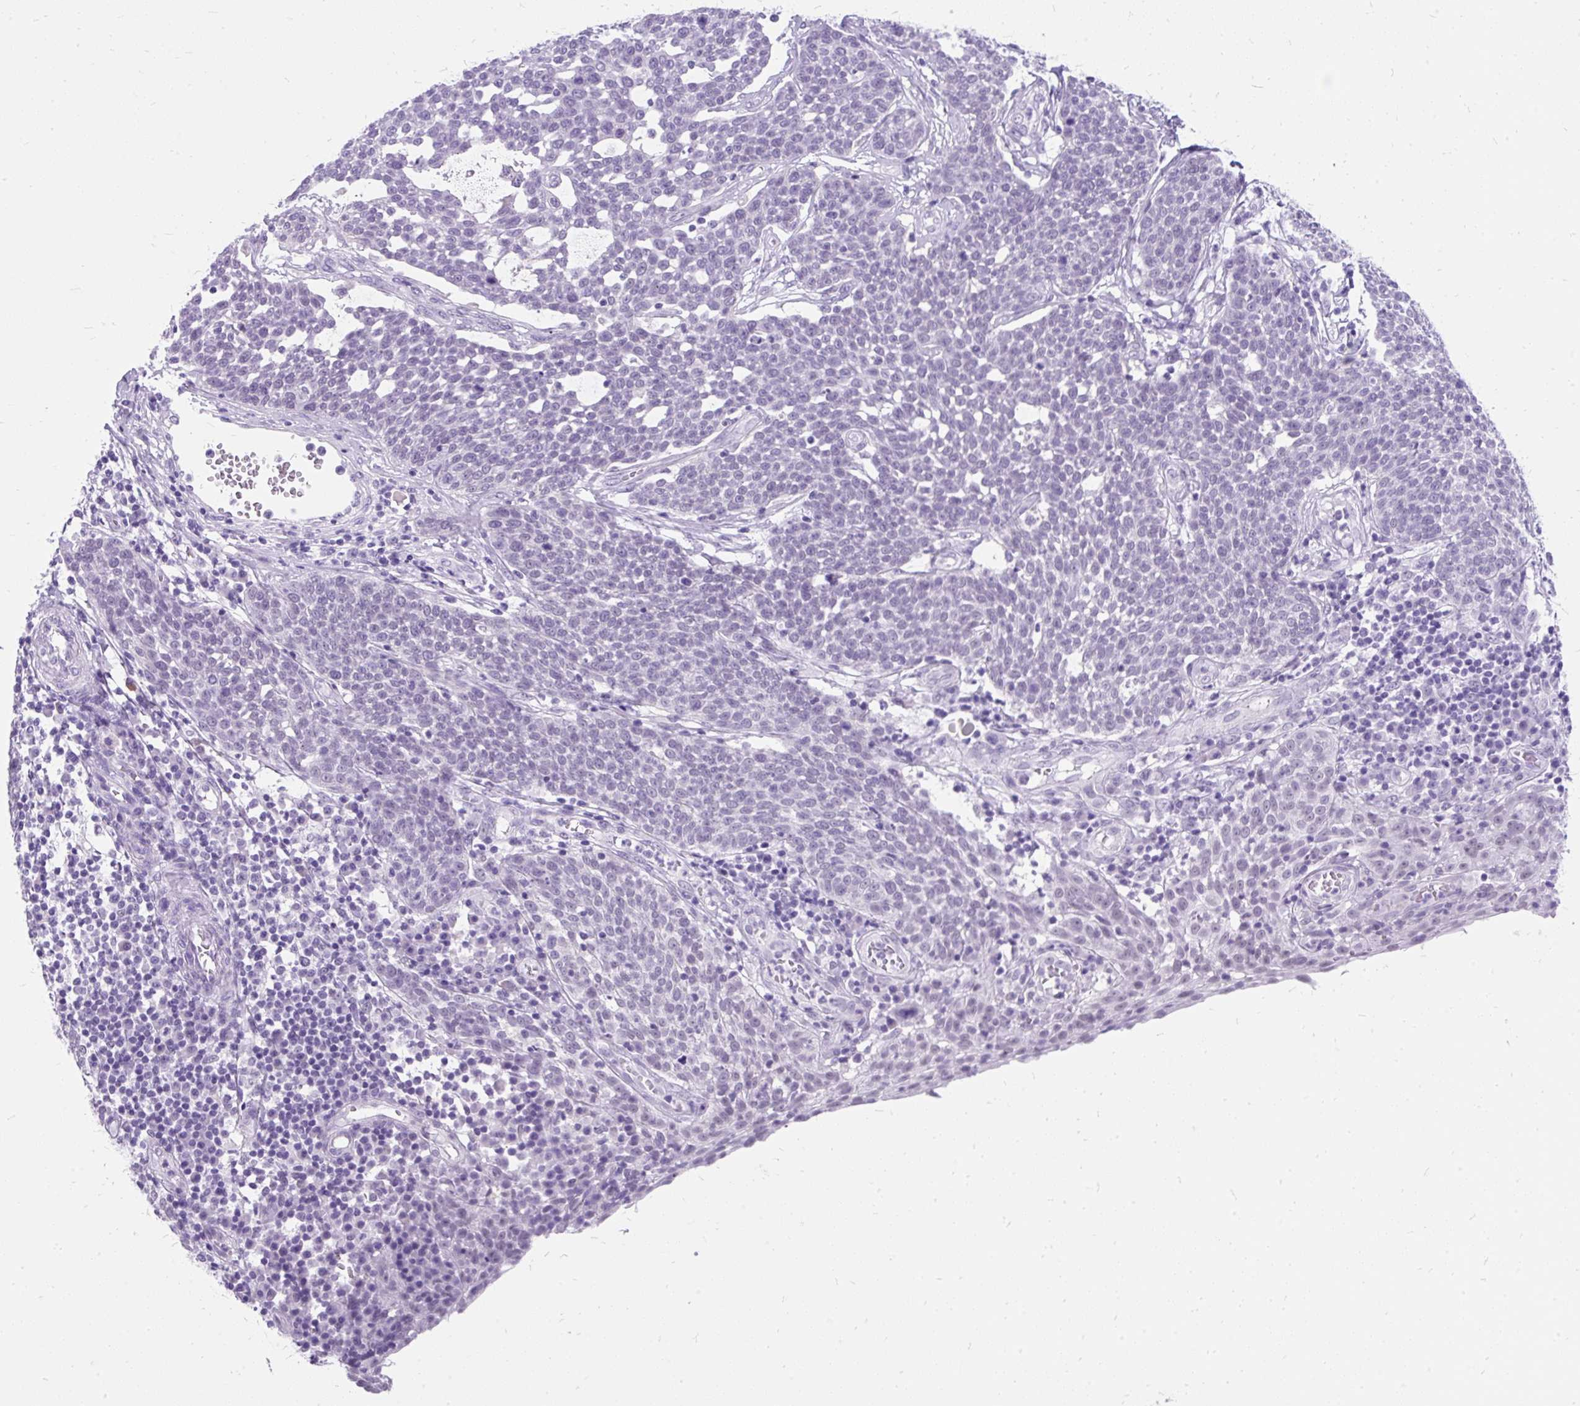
{"staining": {"intensity": "negative", "quantity": "none", "location": "none"}, "tissue": "cervical cancer", "cell_type": "Tumor cells", "image_type": "cancer", "snomed": [{"axis": "morphology", "description": "Squamous cell carcinoma, NOS"}, {"axis": "topography", "description": "Cervix"}], "caption": "IHC of cervical cancer (squamous cell carcinoma) shows no staining in tumor cells. (DAB IHC with hematoxylin counter stain).", "gene": "SCGB1A1", "patient": {"sex": "female", "age": 34}}